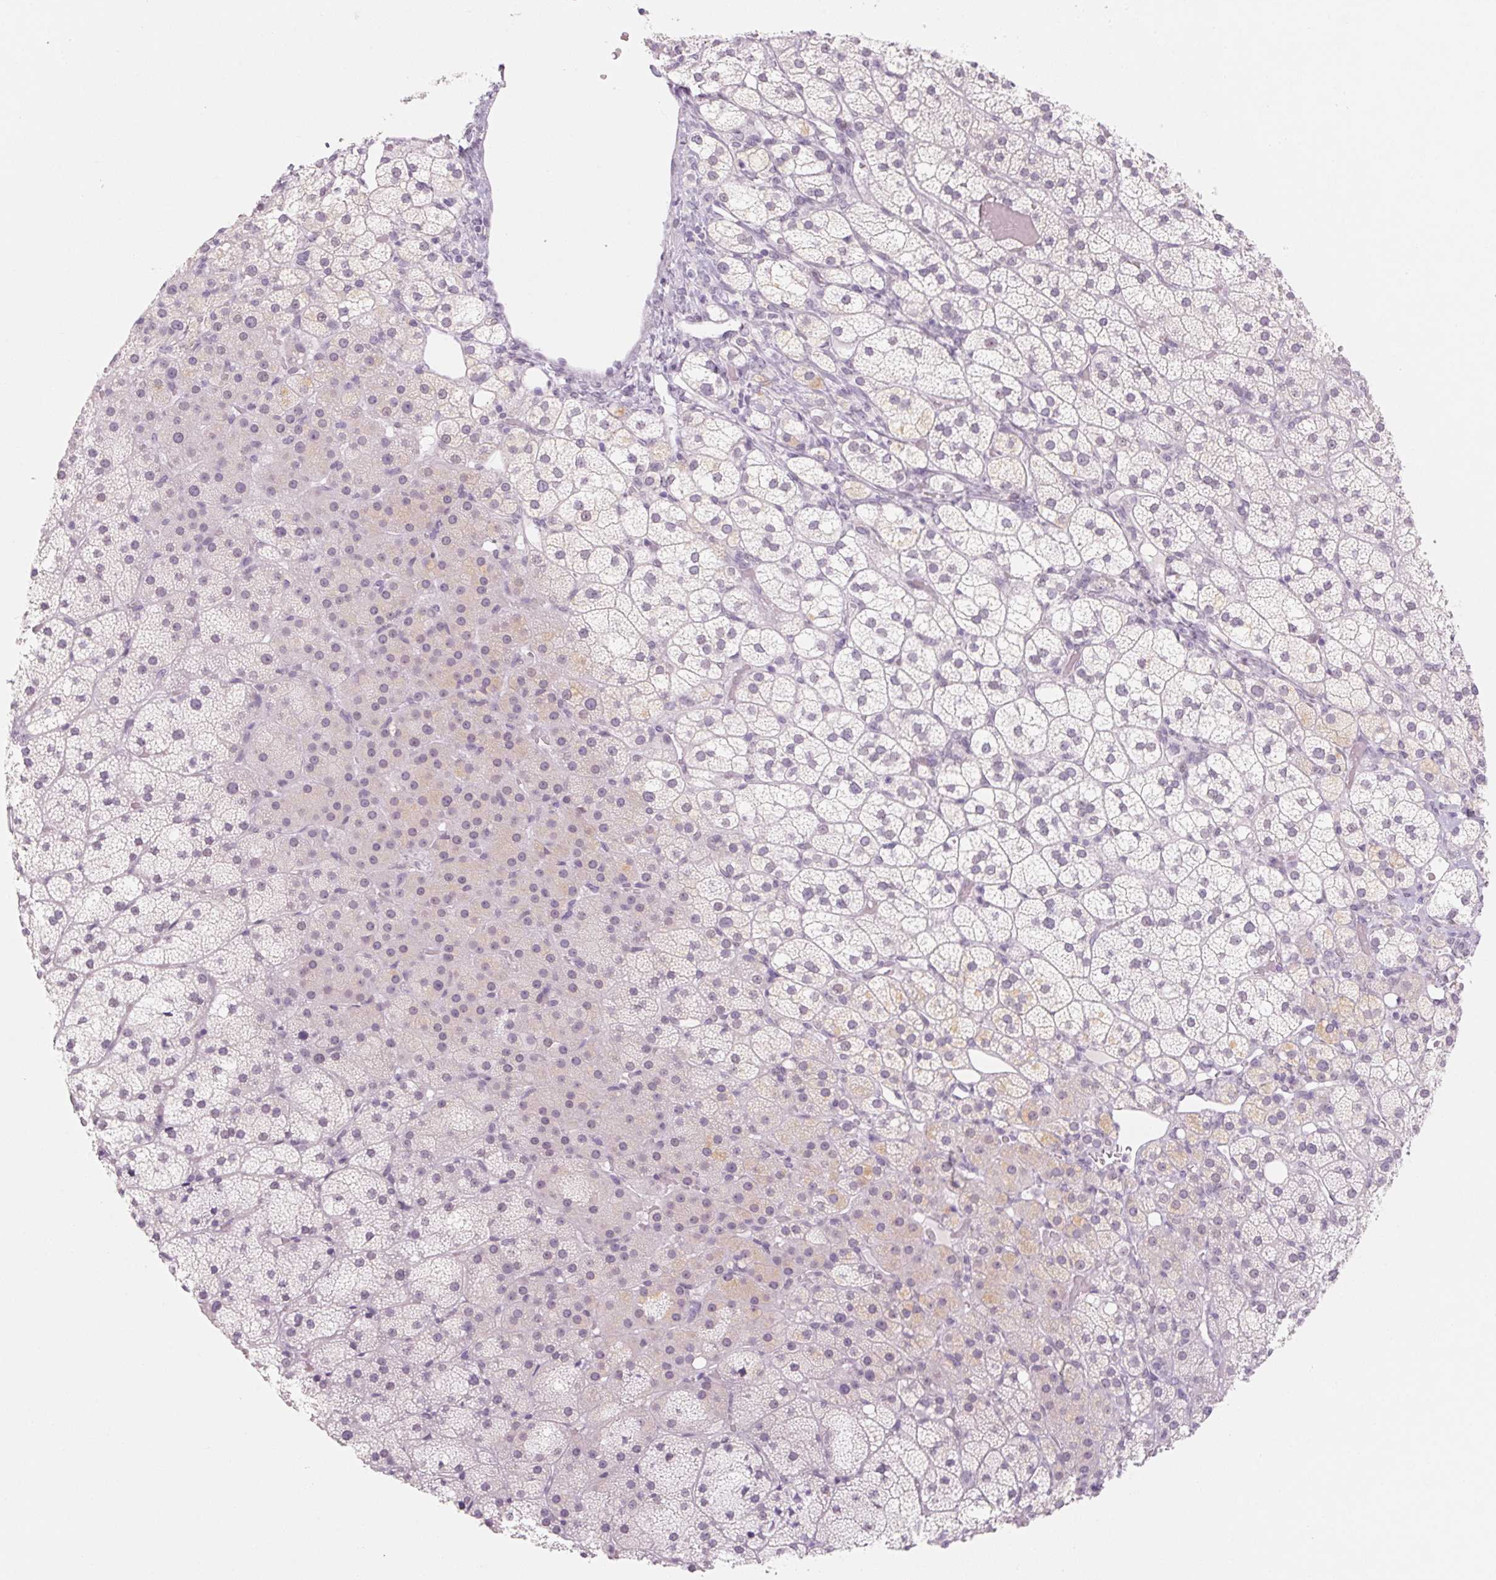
{"staining": {"intensity": "negative", "quantity": "none", "location": "none"}, "tissue": "adrenal gland", "cell_type": "Glandular cells", "image_type": "normal", "snomed": [{"axis": "morphology", "description": "Normal tissue, NOS"}, {"axis": "topography", "description": "Adrenal gland"}], "caption": "Immunohistochemical staining of benign human adrenal gland shows no significant expression in glandular cells. (Brightfield microscopy of DAB (3,3'-diaminobenzidine) immunohistochemistry (IHC) at high magnification).", "gene": "KCNQ2", "patient": {"sex": "male", "age": 53}}